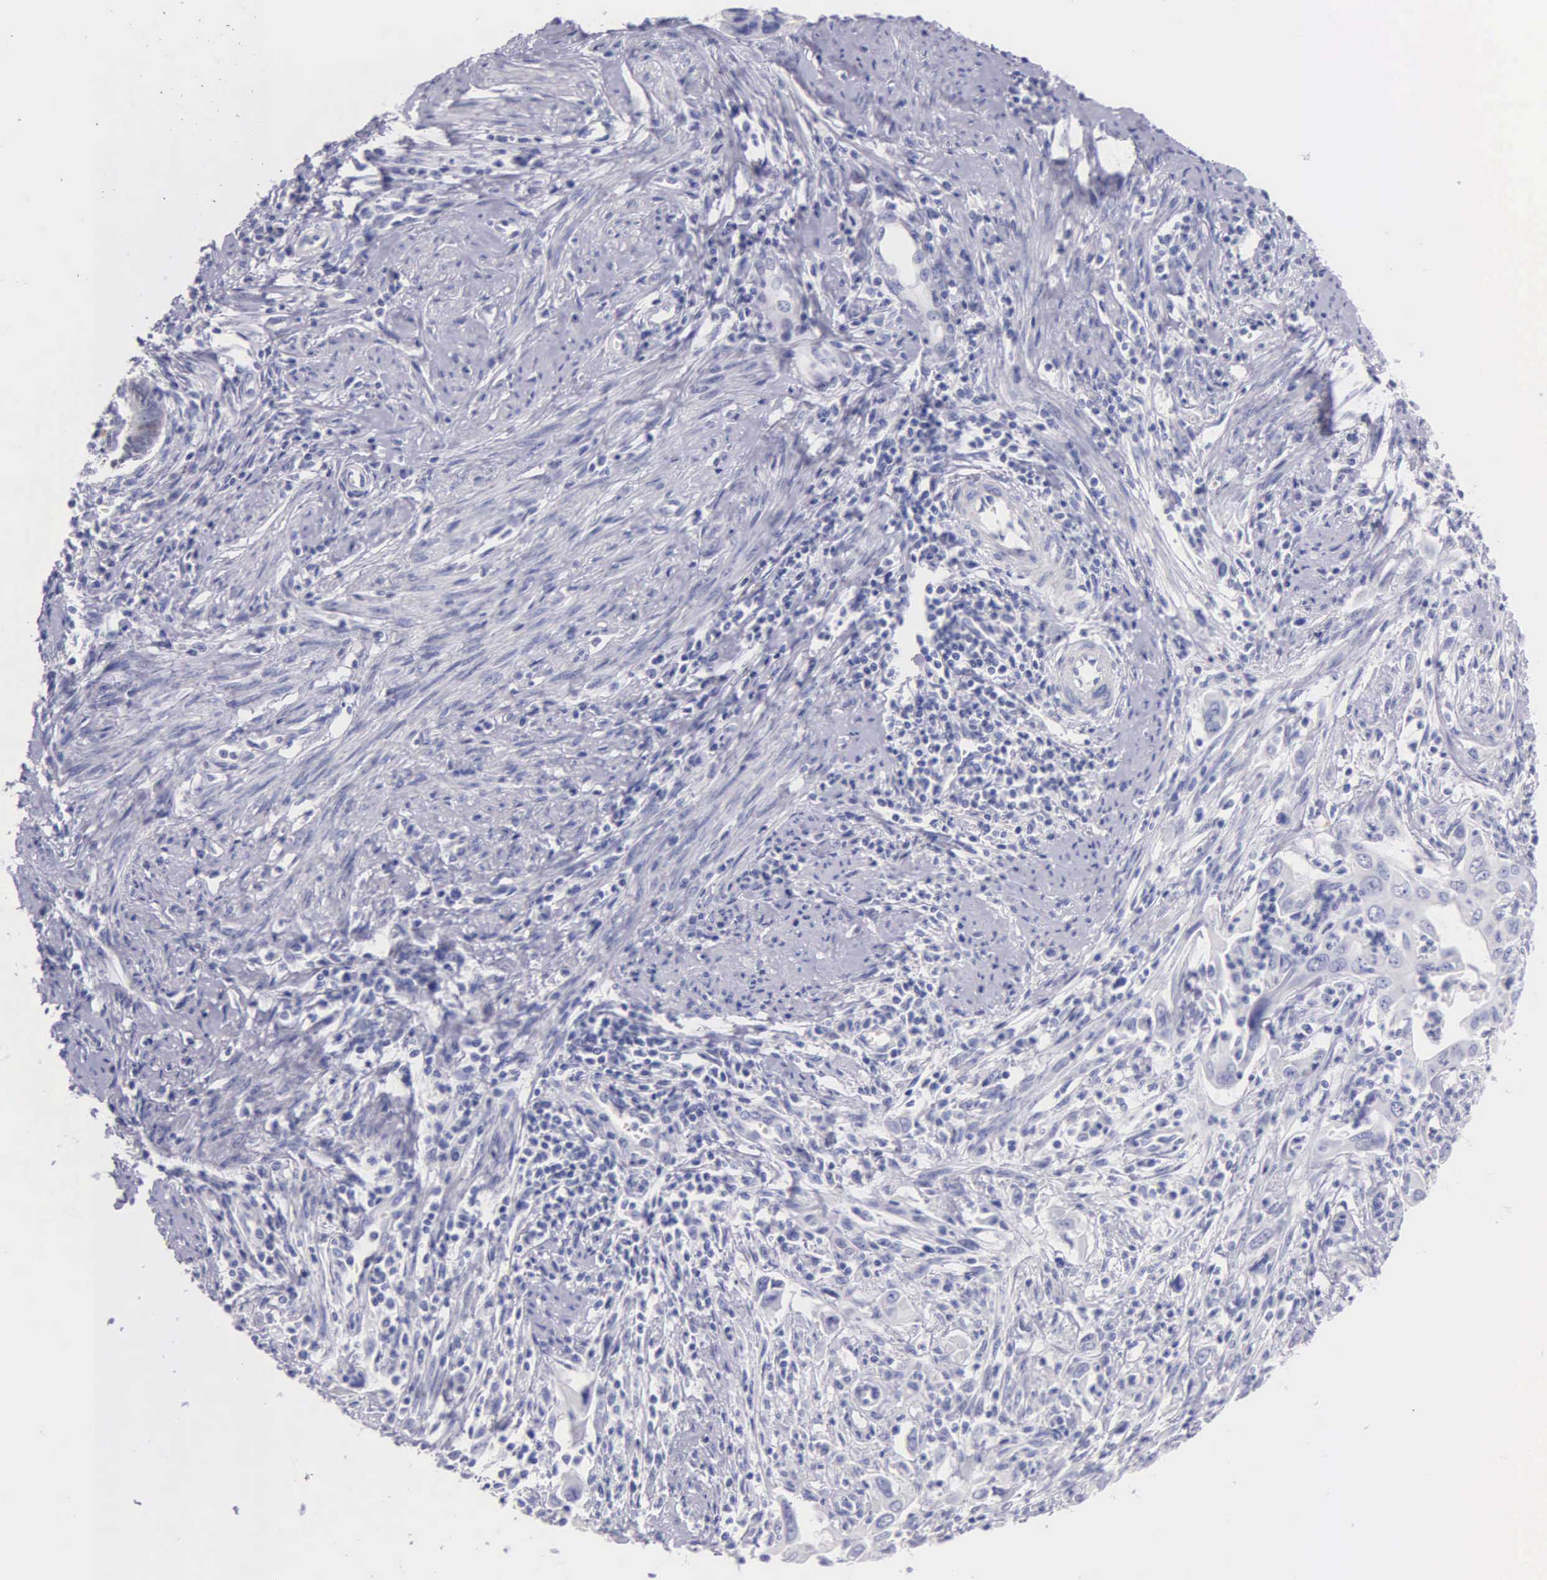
{"staining": {"intensity": "negative", "quantity": "none", "location": "none"}, "tissue": "cervical cancer", "cell_type": "Tumor cells", "image_type": "cancer", "snomed": [{"axis": "morphology", "description": "Normal tissue, NOS"}, {"axis": "morphology", "description": "Adenocarcinoma, NOS"}, {"axis": "topography", "description": "Cervix"}], "caption": "Immunohistochemistry (IHC) histopathology image of neoplastic tissue: cervical cancer (adenocarcinoma) stained with DAB (3,3'-diaminobenzidine) demonstrates no significant protein expression in tumor cells. Brightfield microscopy of immunohistochemistry (IHC) stained with DAB (brown) and hematoxylin (blue), captured at high magnification.", "gene": "GSTT2", "patient": {"sex": "female", "age": 34}}